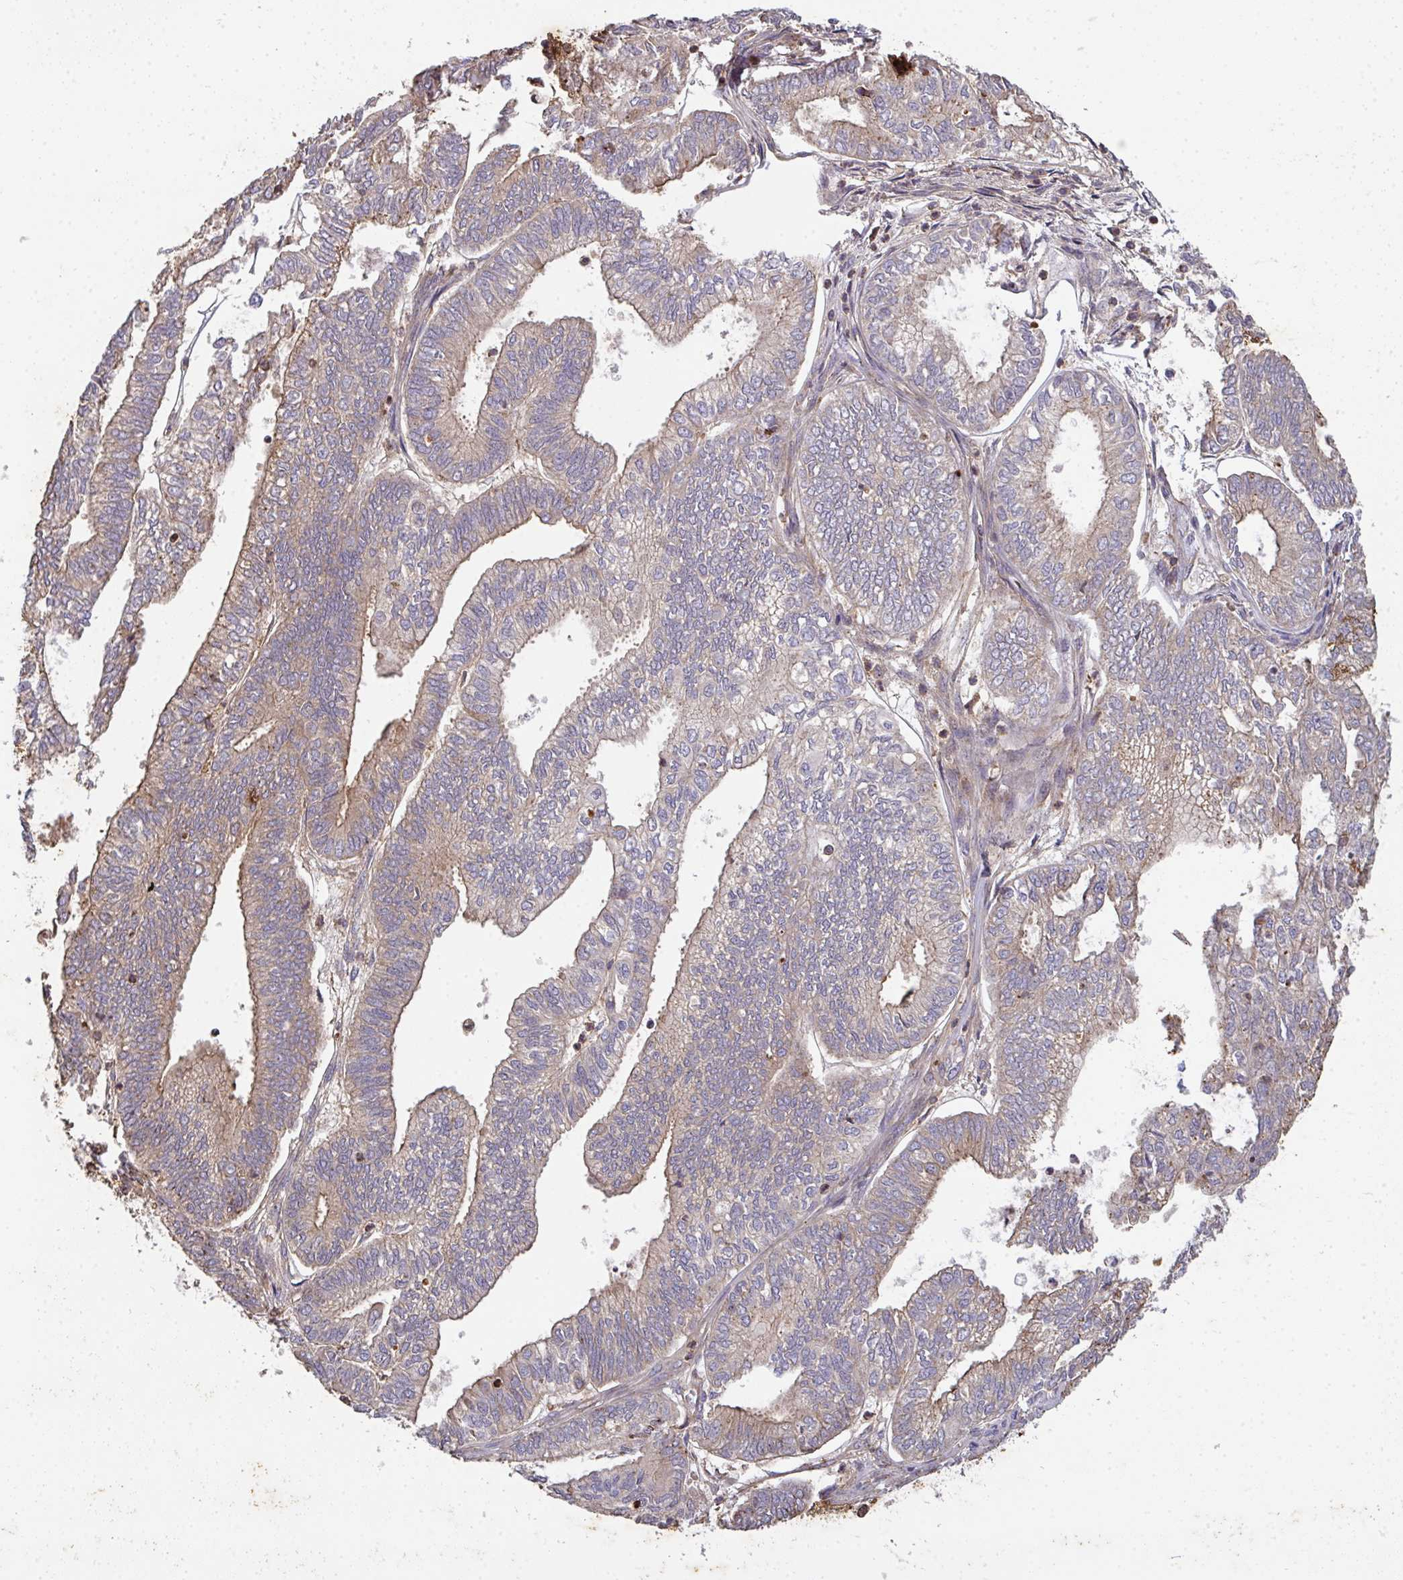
{"staining": {"intensity": "moderate", "quantity": "25%-75%", "location": "cytoplasmic/membranous"}, "tissue": "ovarian cancer", "cell_type": "Tumor cells", "image_type": "cancer", "snomed": [{"axis": "morphology", "description": "Carcinoma, endometroid"}, {"axis": "topography", "description": "Ovary"}], "caption": "IHC staining of ovarian cancer, which exhibits medium levels of moderate cytoplasmic/membranous expression in about 25%-75% of tumor cells indicating moderate cytoplasmic/membranous protein staining. The staining was performed using DAB (3,3'-diaminobenzidine) (brown) for protein detection and nuclei were counterstained in hematoxylin (blue).", "gene": "TNMD", "patient": {"sex": "female", "age": 64}}